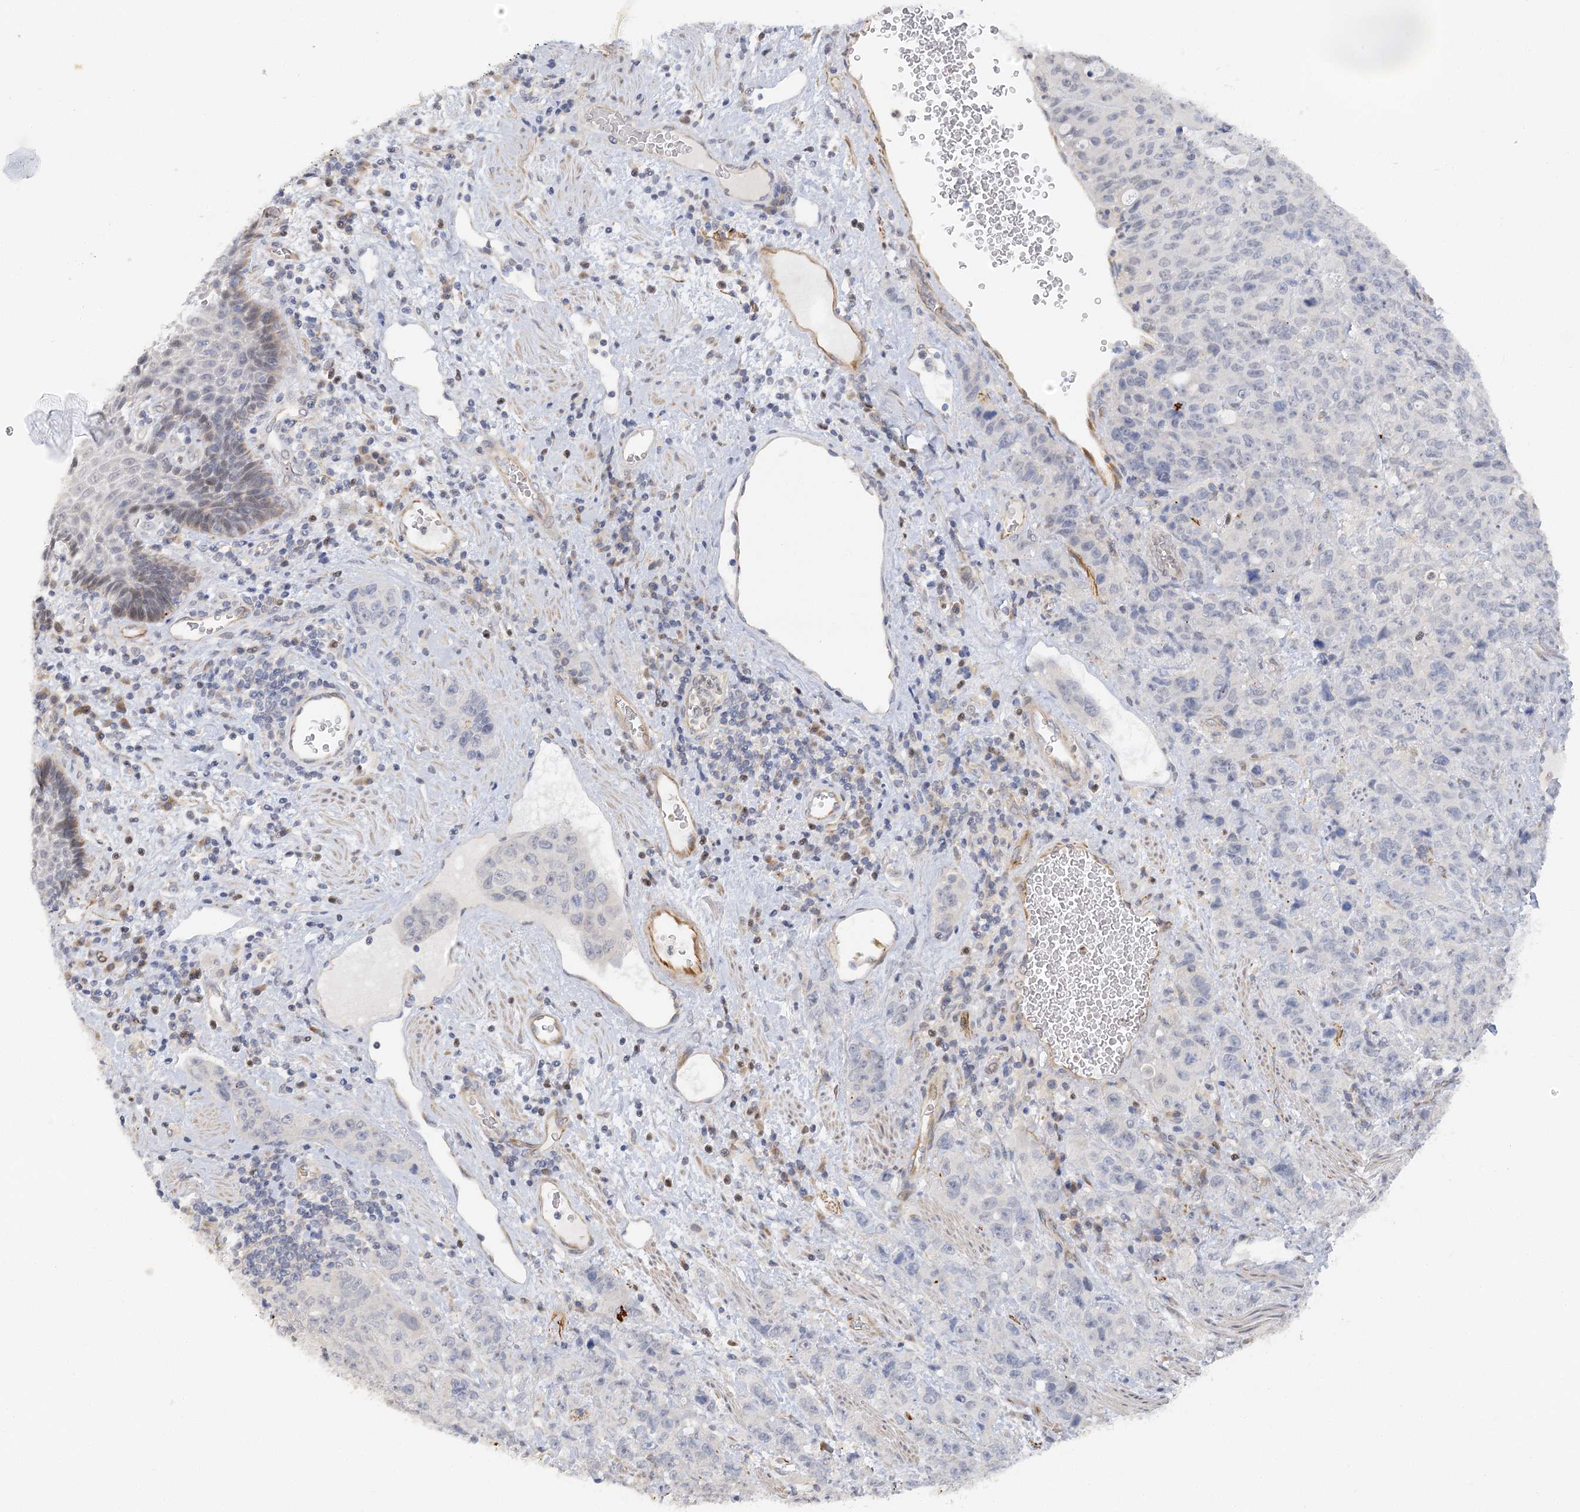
{"staining": {"intensity": "negative", "quantity": "none", "location": "none"}, "tissue": "stomach cancer", "cell_type": "Tumor cells", "image_type": "cancer", "snomed": [{"axis": "morphology", "description": "Adenocarcinoma, NOS"}, {"axis": "topography", "description": "Stomach"}], "caption": "This is an IHC micrograph of human adenocarcinoma (stomach). There is no expression in tumor cells.", "gene": "NELL2", "patient": {"sex": "male", "age": 48}}